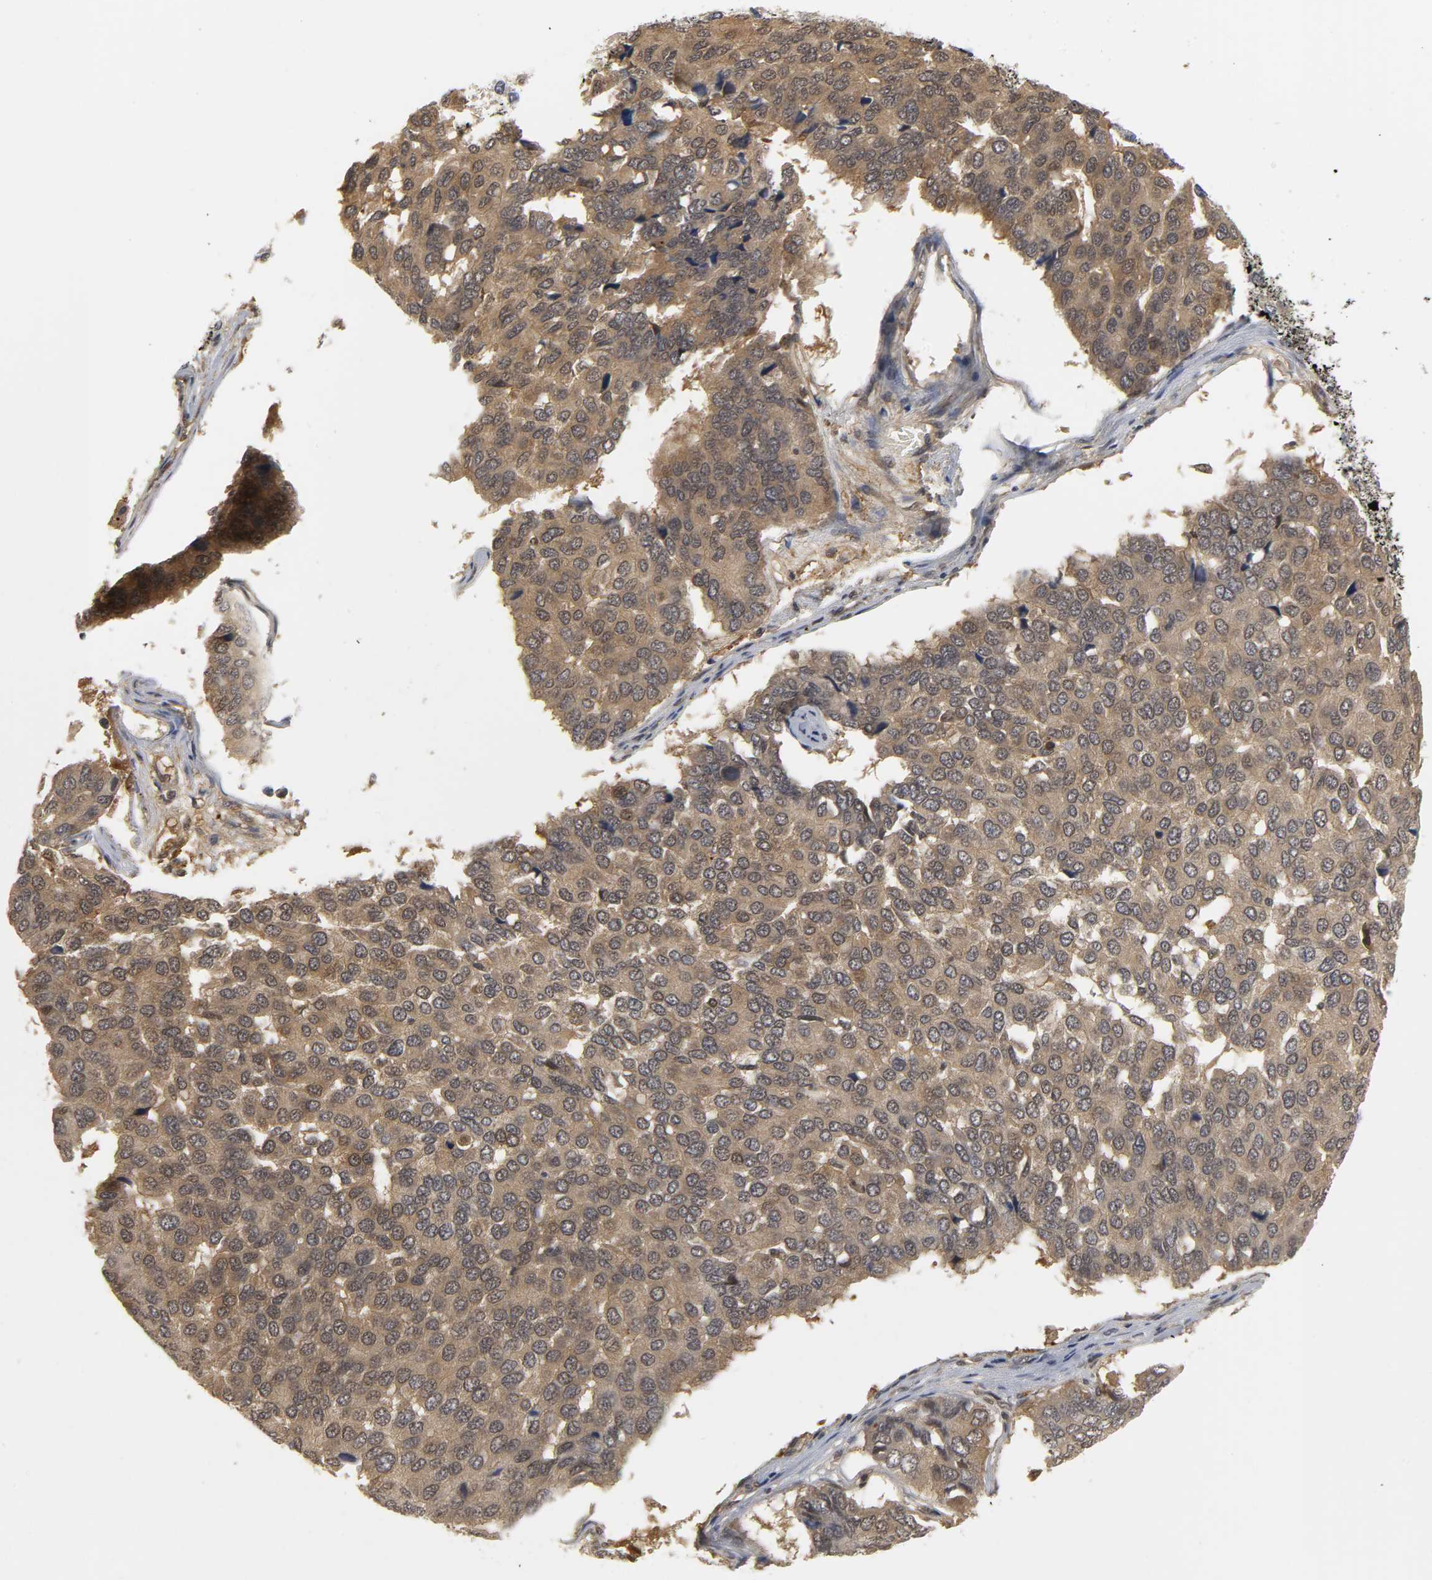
{"staining": {"intensity": "moderate", "quantity": ">75%", "location": "cytoplasmic/membranous"}, "tissue": "pancreatic cancer", "cell_type": "Tumor cells", "image_type": "cancer", "snomed": [{"axis": "morphology", "description": "Adenocarcinoma, NOS"}, {"axis": "topography", "description": "Pancreas"}], "caption": "Adenocarcinoma (pancreatic) stained with immunohistochemistry displays moderate cytoplasmic/membranous staining in about >75% of tumor cells.", "gene": "PARK7", "patient": {"sex": "male", "age": 50}}